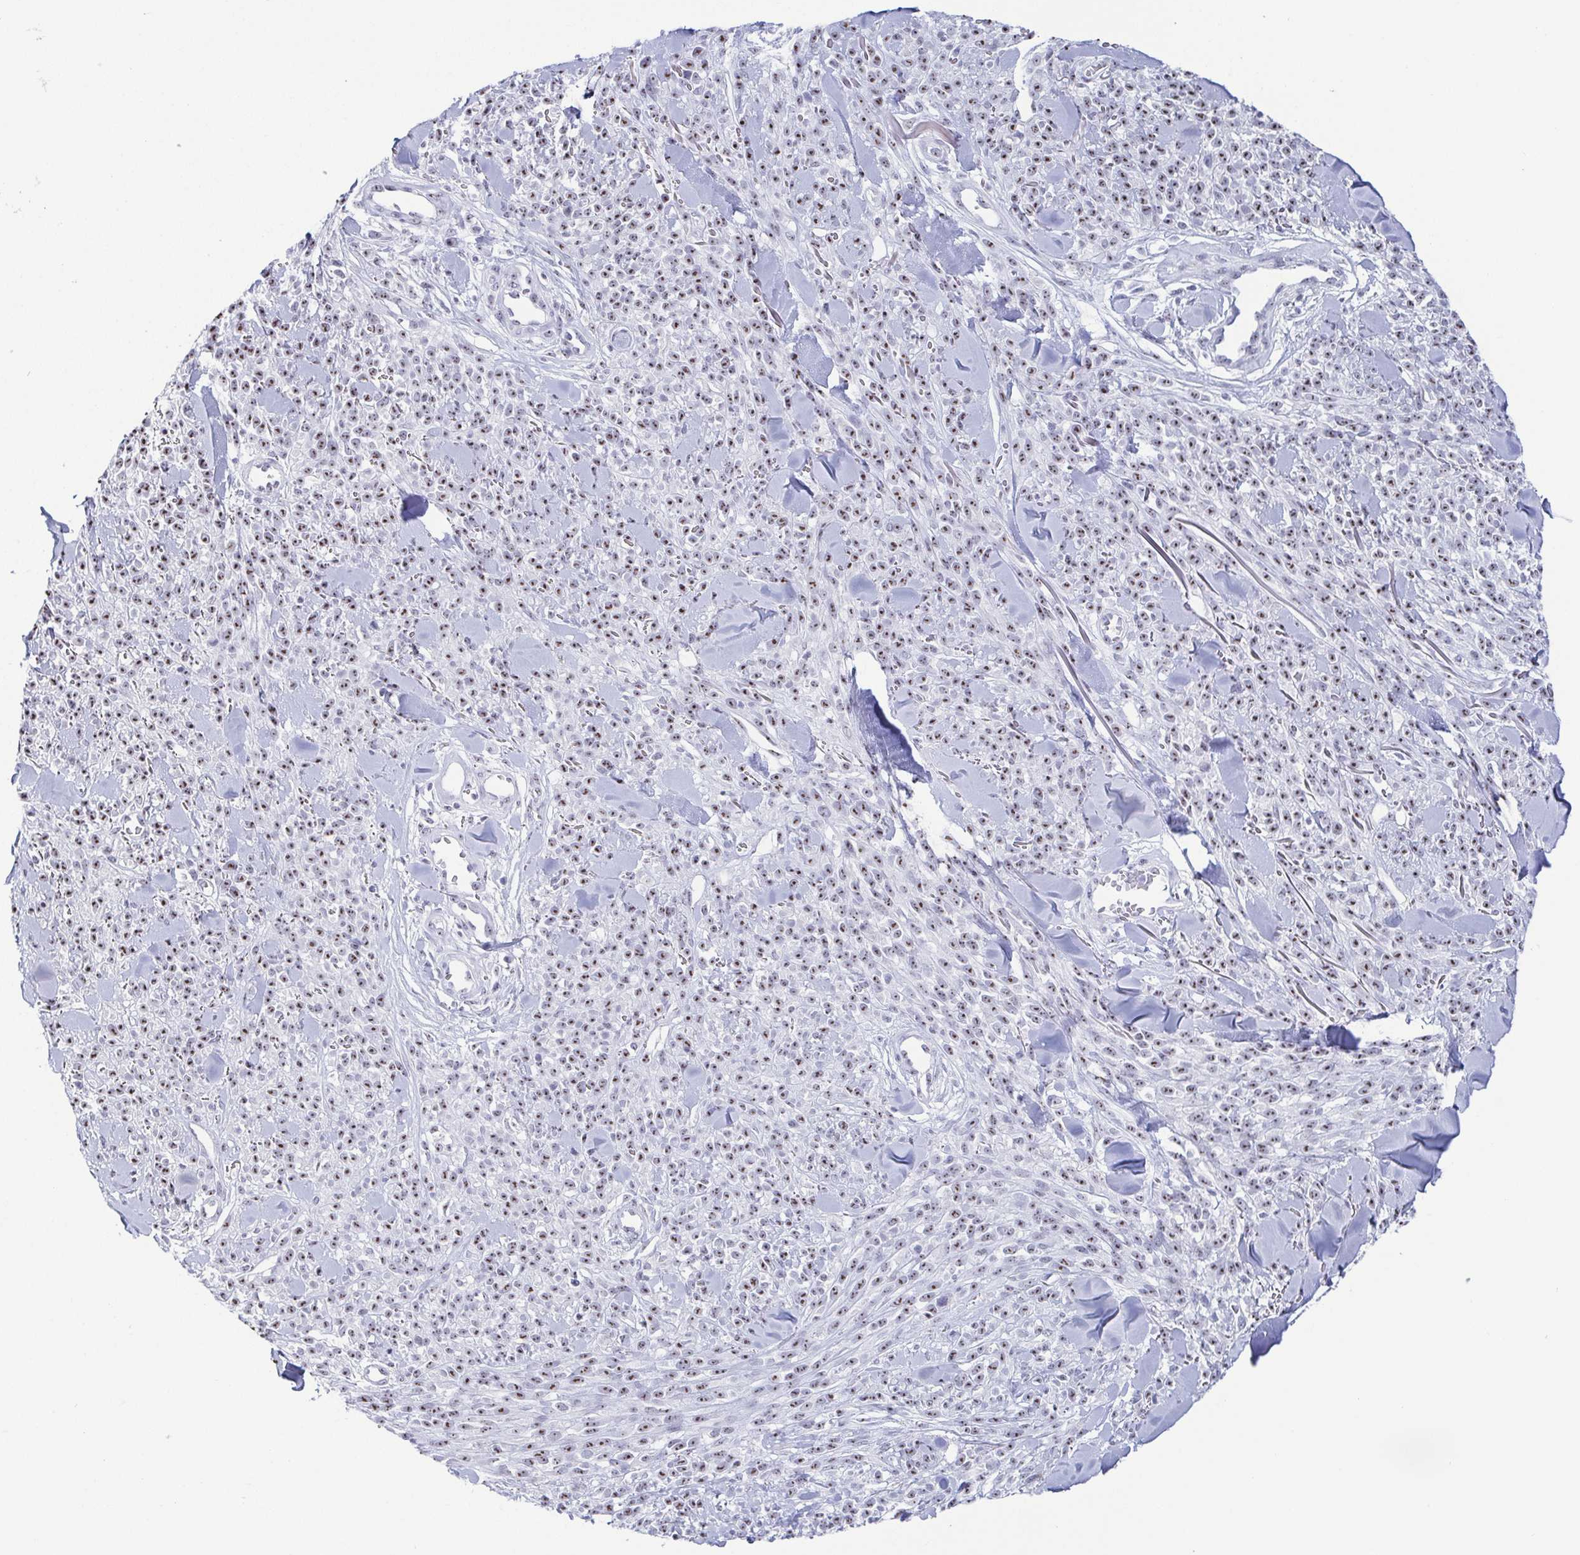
{"staining": {"intensity": "moderate", "quantity": ">75%", "location": "nuclear"}, "tissue": "melanoma", "cell_type": "Tumor cells", "image_type": "cancer", "snomed": [{"axis": "morphology", "description": "Malignant melanoma, NOS"}, {"axis": "topography", "description": "Skin"}, {"axis": "topography", "description": "Skin of trunk"}], "caption": "Protein staining exhibits moderate nuclear expression in approximately >75% of tumor cells in malignant melanoma.", "gene": "BZW1", "patient": {"sex": "male", "age": 74}}